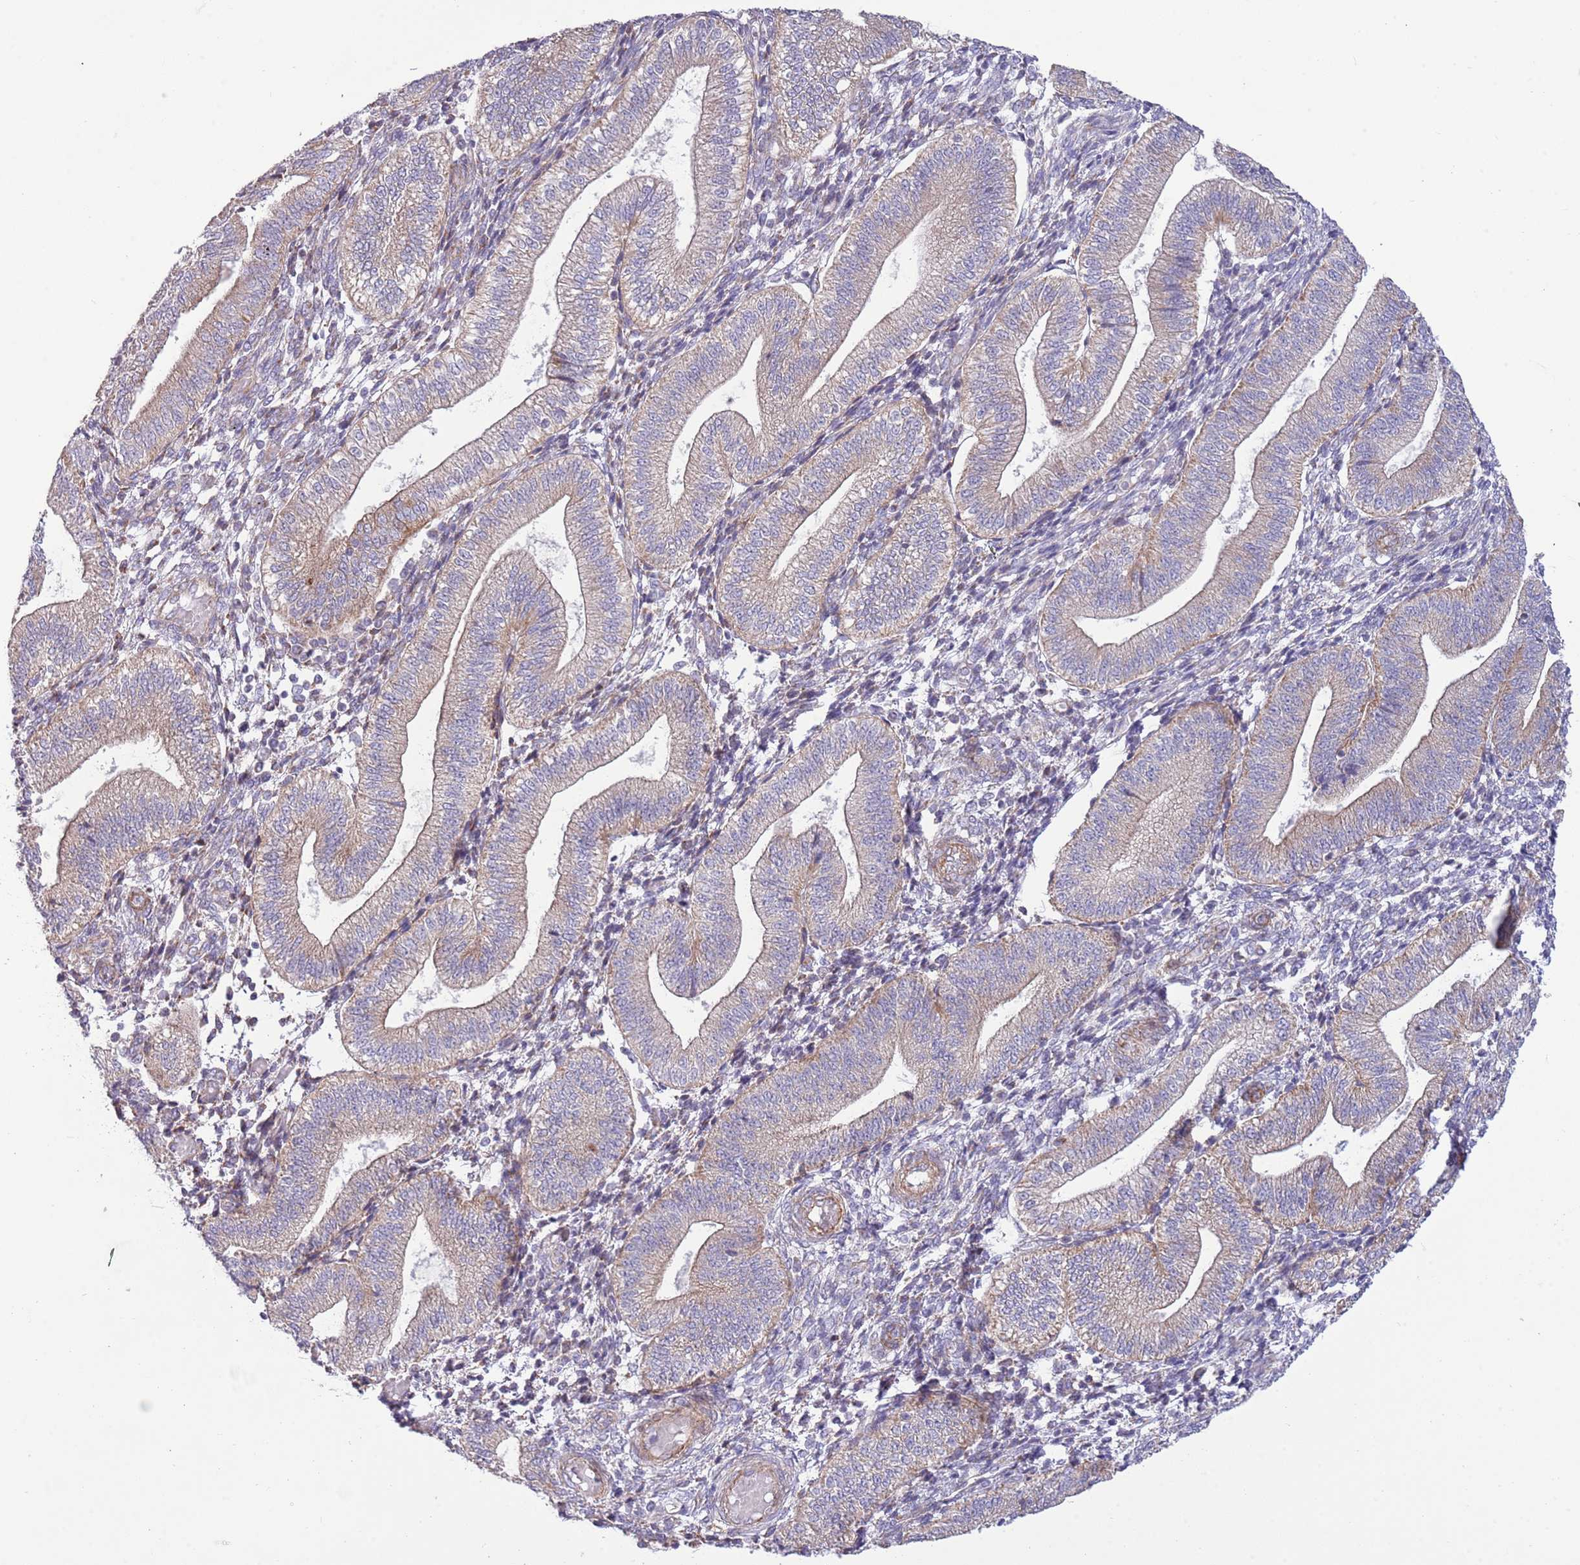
{"staining": {"intensity": "weak", "quantity": "25%-75%", "location": "cytoplasmic/membranous"}, "tissue": "endometrium", "cell_type": "Cells in endometrial stroma", "image_type": "normal", "snomed": [{"axis": "morphology", "description": "Normal tissue, NOS"}, {"axis": "topography", "description": "Endometrium"}], "caption": "DAB immunohistochemical staining of benign endometrium exhibits weak cytoplasmic/membranous protein positivity in approximately 25%-75% of cells in endometrial stroma.", "gene": "TOMM5", "patient": {"sex": "female", "age": 34}}